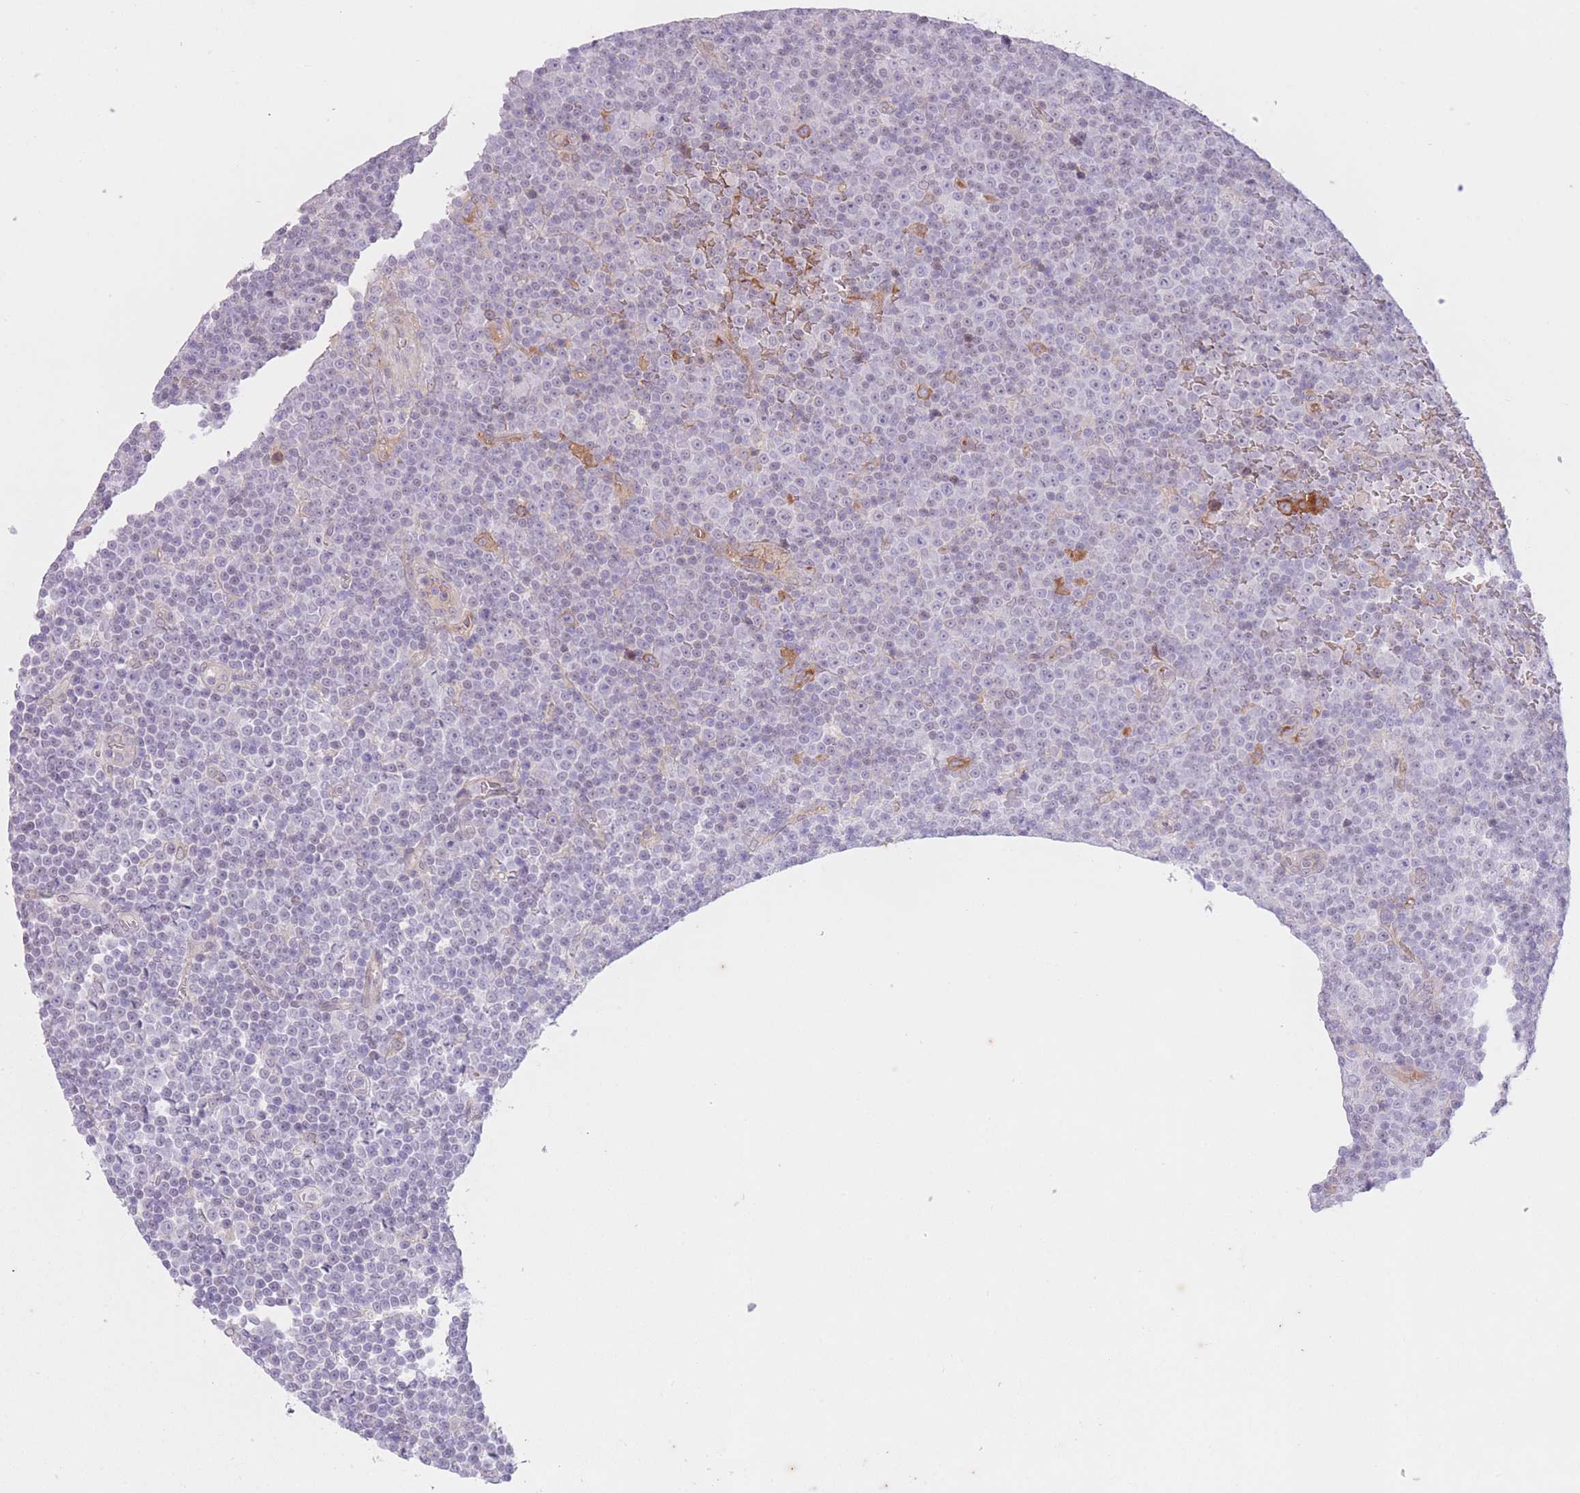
{"staining": {"intensity": "weak", "quantity": "<25%", "location": "nuclear"}, "tissue": "lymphoma", "cell_type": "Tumor cells", "image_type": "cancer", "snomed": [{"axis": "morphology", "description": "Malignant lymphoma, non-Hodgkin's type, Low grade"}, {"axis": "topography", "description": "Lymph node"}], "caption": "High power microscopy image of an immunohistochemistry image of low-grade malignant lymphoma, non-Hodgkin's type, revealing no significant positivity in tumor cells. The staining is performed using DAB (3,3'-diaminobenzidine) brown chromogen with nuclei counter-stained in using hematoxylin.", "gene": "ARPIN", "patient": {"sex": "female", "age": 67}}